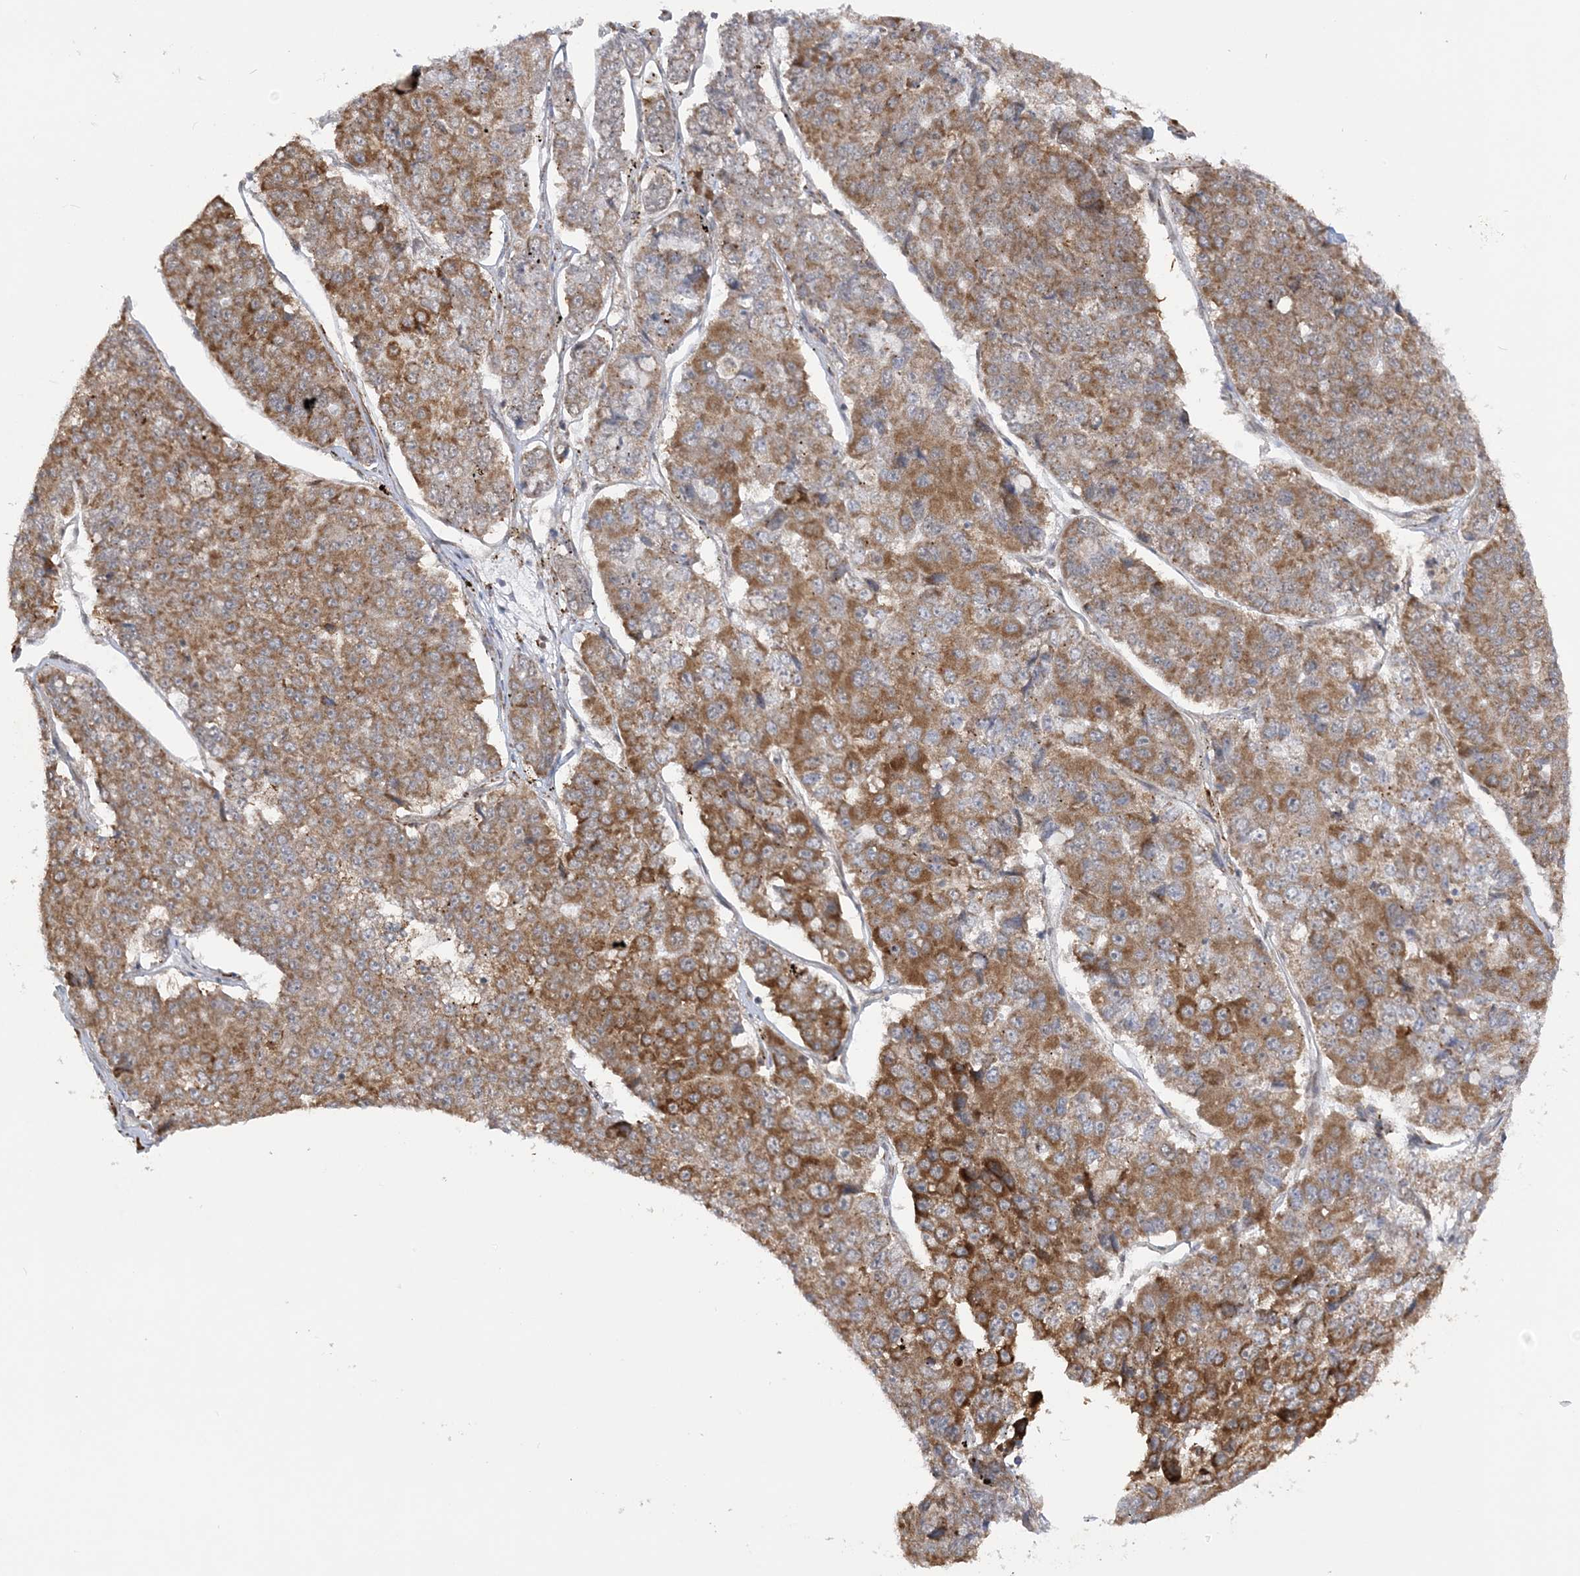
{"staining": {"intensity": "moderate", "quantity": ">75%", "location": "cytoplasmic/membranous"}, "tissue": "pancreatic cancer", "cell_type": "Tumor cells", "image_type": "cancer", "snomed": [{"axis": "morphology", "description": "Adenocarcinoma, NOS"}, {"axis": "topography", "description": "Pancreas"}], "caption": "Immunohistochemistry (IHC) (DAB) staining of pancreatic cancer shows moderate cytoplasmic/membranous protein positivity in about >75% of tumor cells.", "gene": "MRPL47", "patient": {"sex": "male", "age": 50}}